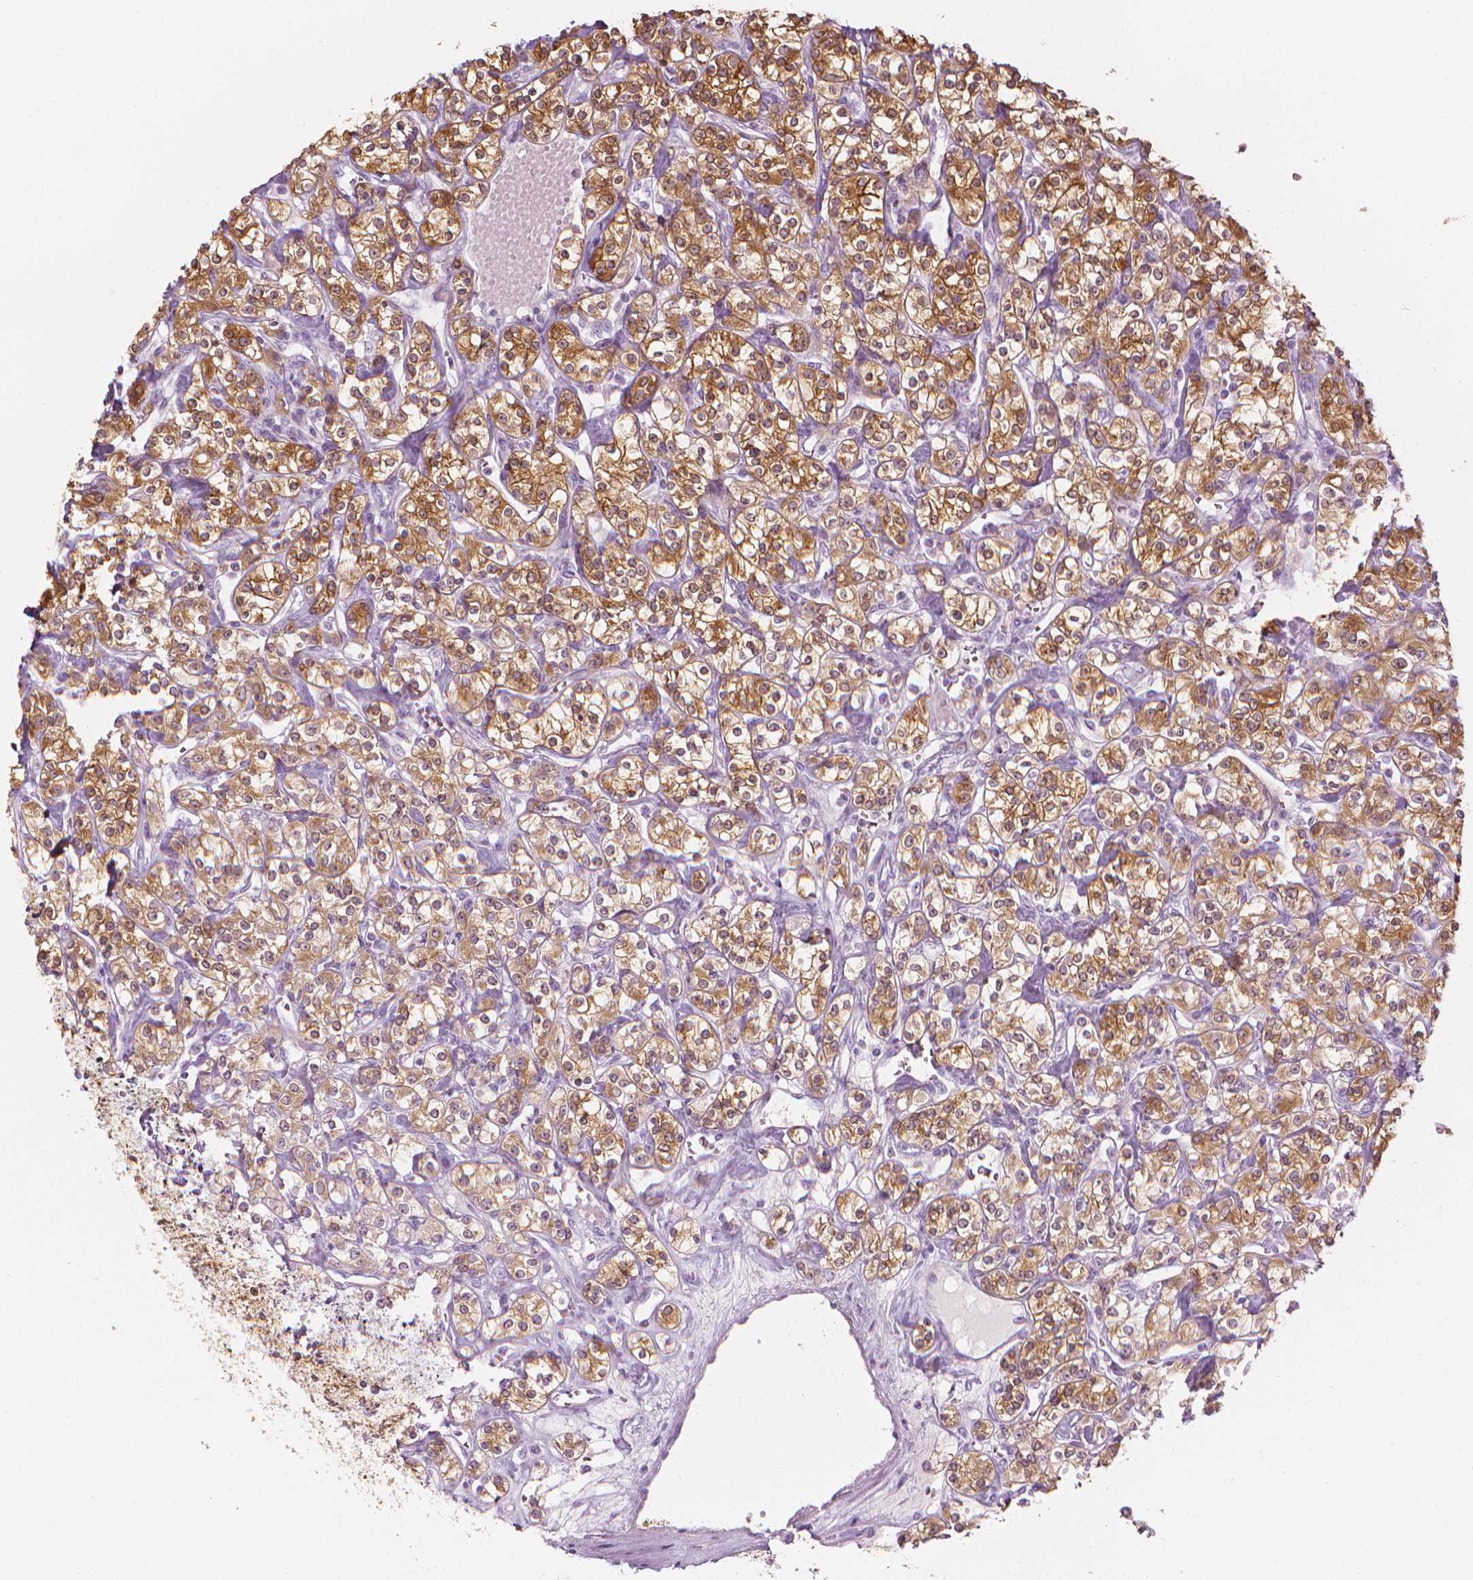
{"staining": {"intensity": "strong", "quantity": ">75%", "location": "cytoplasmic/membranous"}, "tissue": "renal cancer", "cell_type": "Tumor cells", "image_type": "cancer", "snomed": [{"axis": "morphology", "description": "Adenocarcinoma, NOS"}, {"axis": "topography", "description": "Kidney"}], "caption": "Adenocarcinoma (renal) was stained to show a protein in brown. There is high levels of strong cytoplasmic/membranous staining in about >75% of tumor cells.", "gene": "SHMT1", "patient": {"sex": "male", "age": 77}}